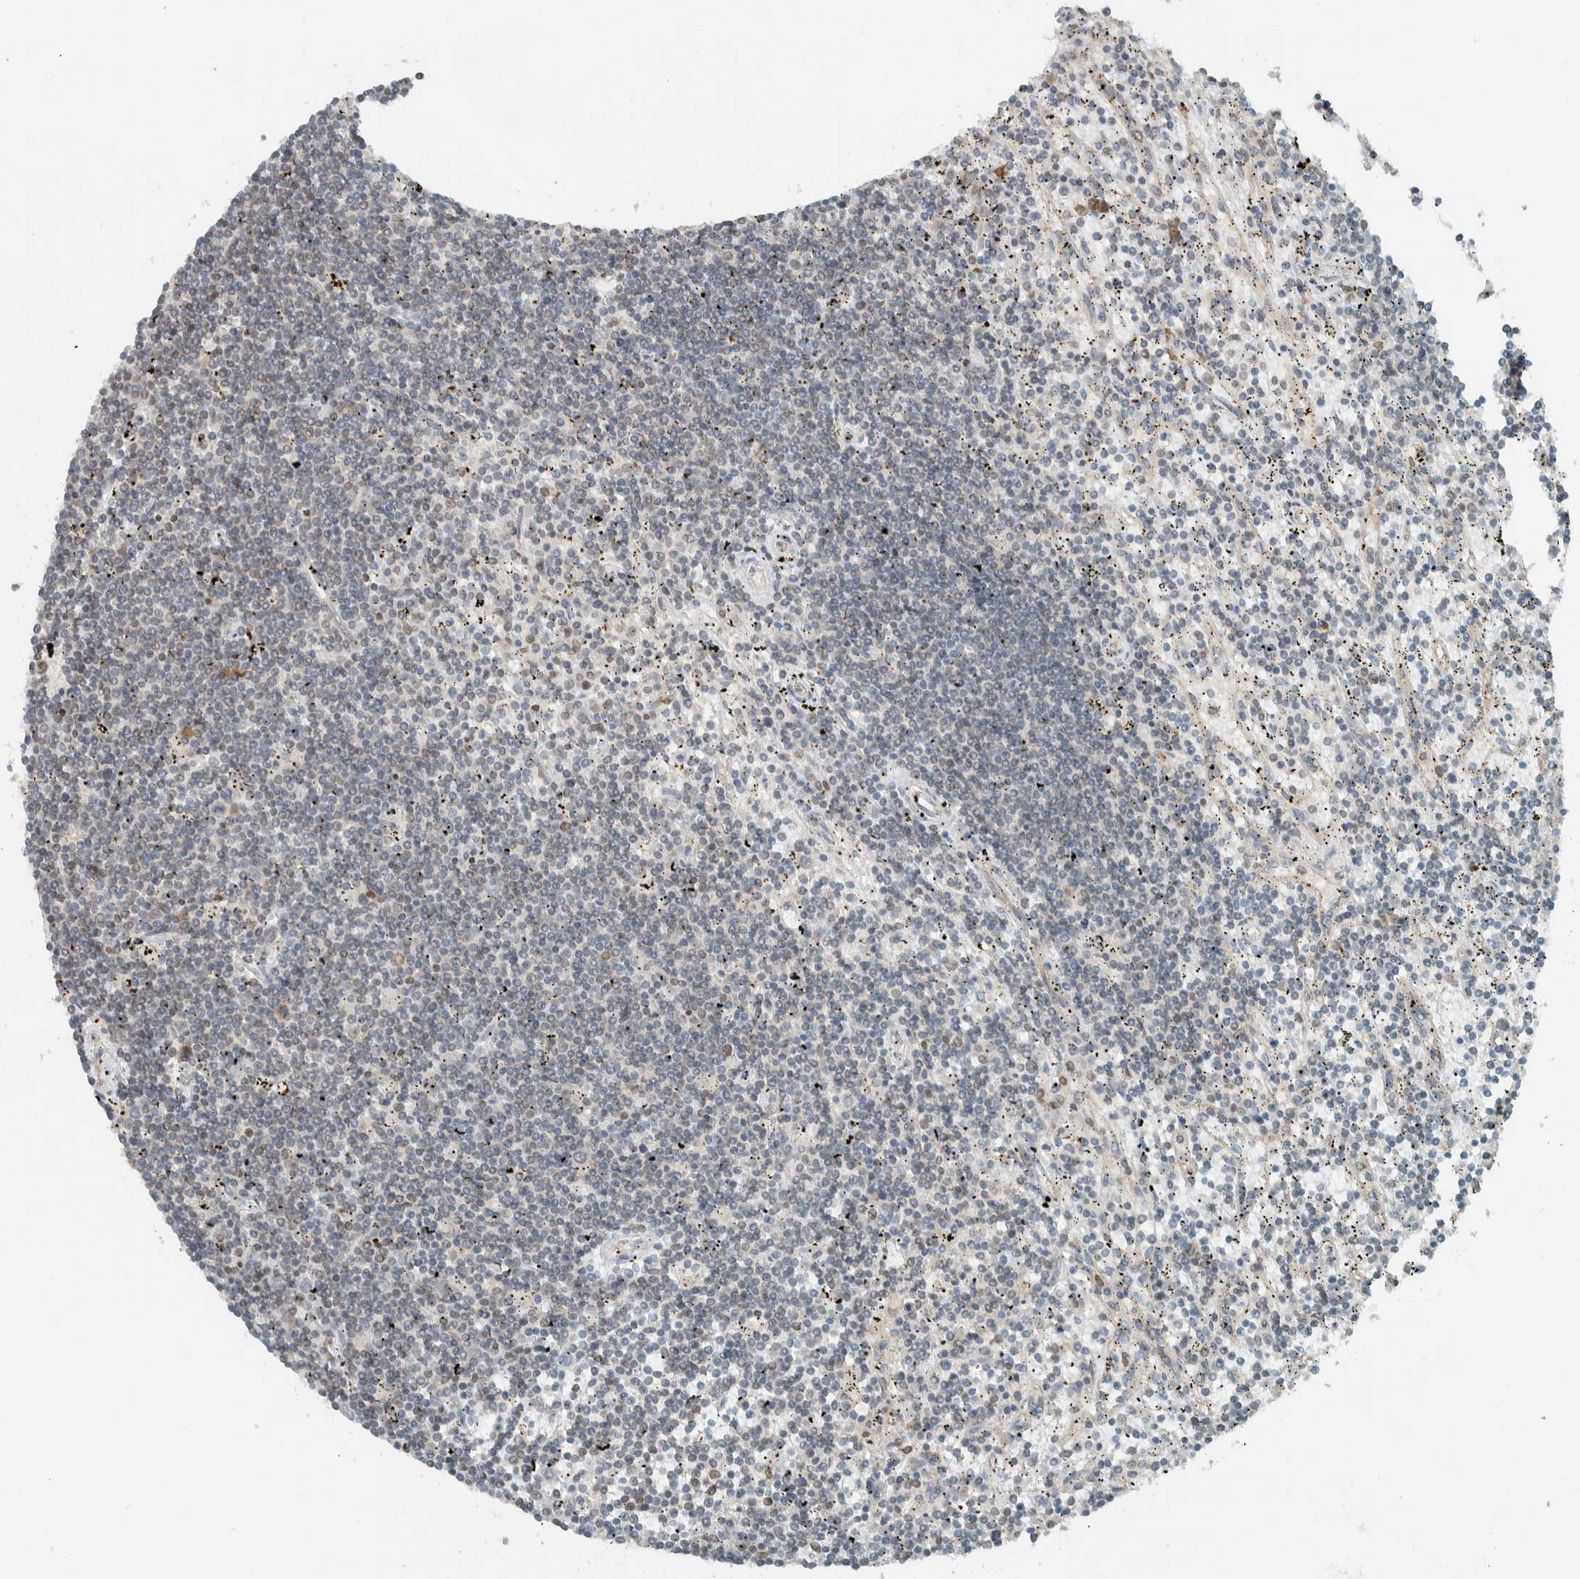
{"staining": {"intensity": "negative", "quantity": "none", "location": "none"}, "tissue": "lymphoma", "cell_type": "Tumor cells", "image_type": "cancer", "snomed": [{"axis": "morphology", "description": "Malignant lymphoma, non-Hodgkin's type, Low grade"}, {"axis": "topography", "description": "Spleen"}], "caption": "Tumor cells are negative for brown protein staining in lymphoma. (Brightfield microscopy of DAB (3,3'-diaminobenzidine) immunohistochemistry at high magnification).", "gene": "SEL1L", "patient": {"sex": "male", "age": 76}}